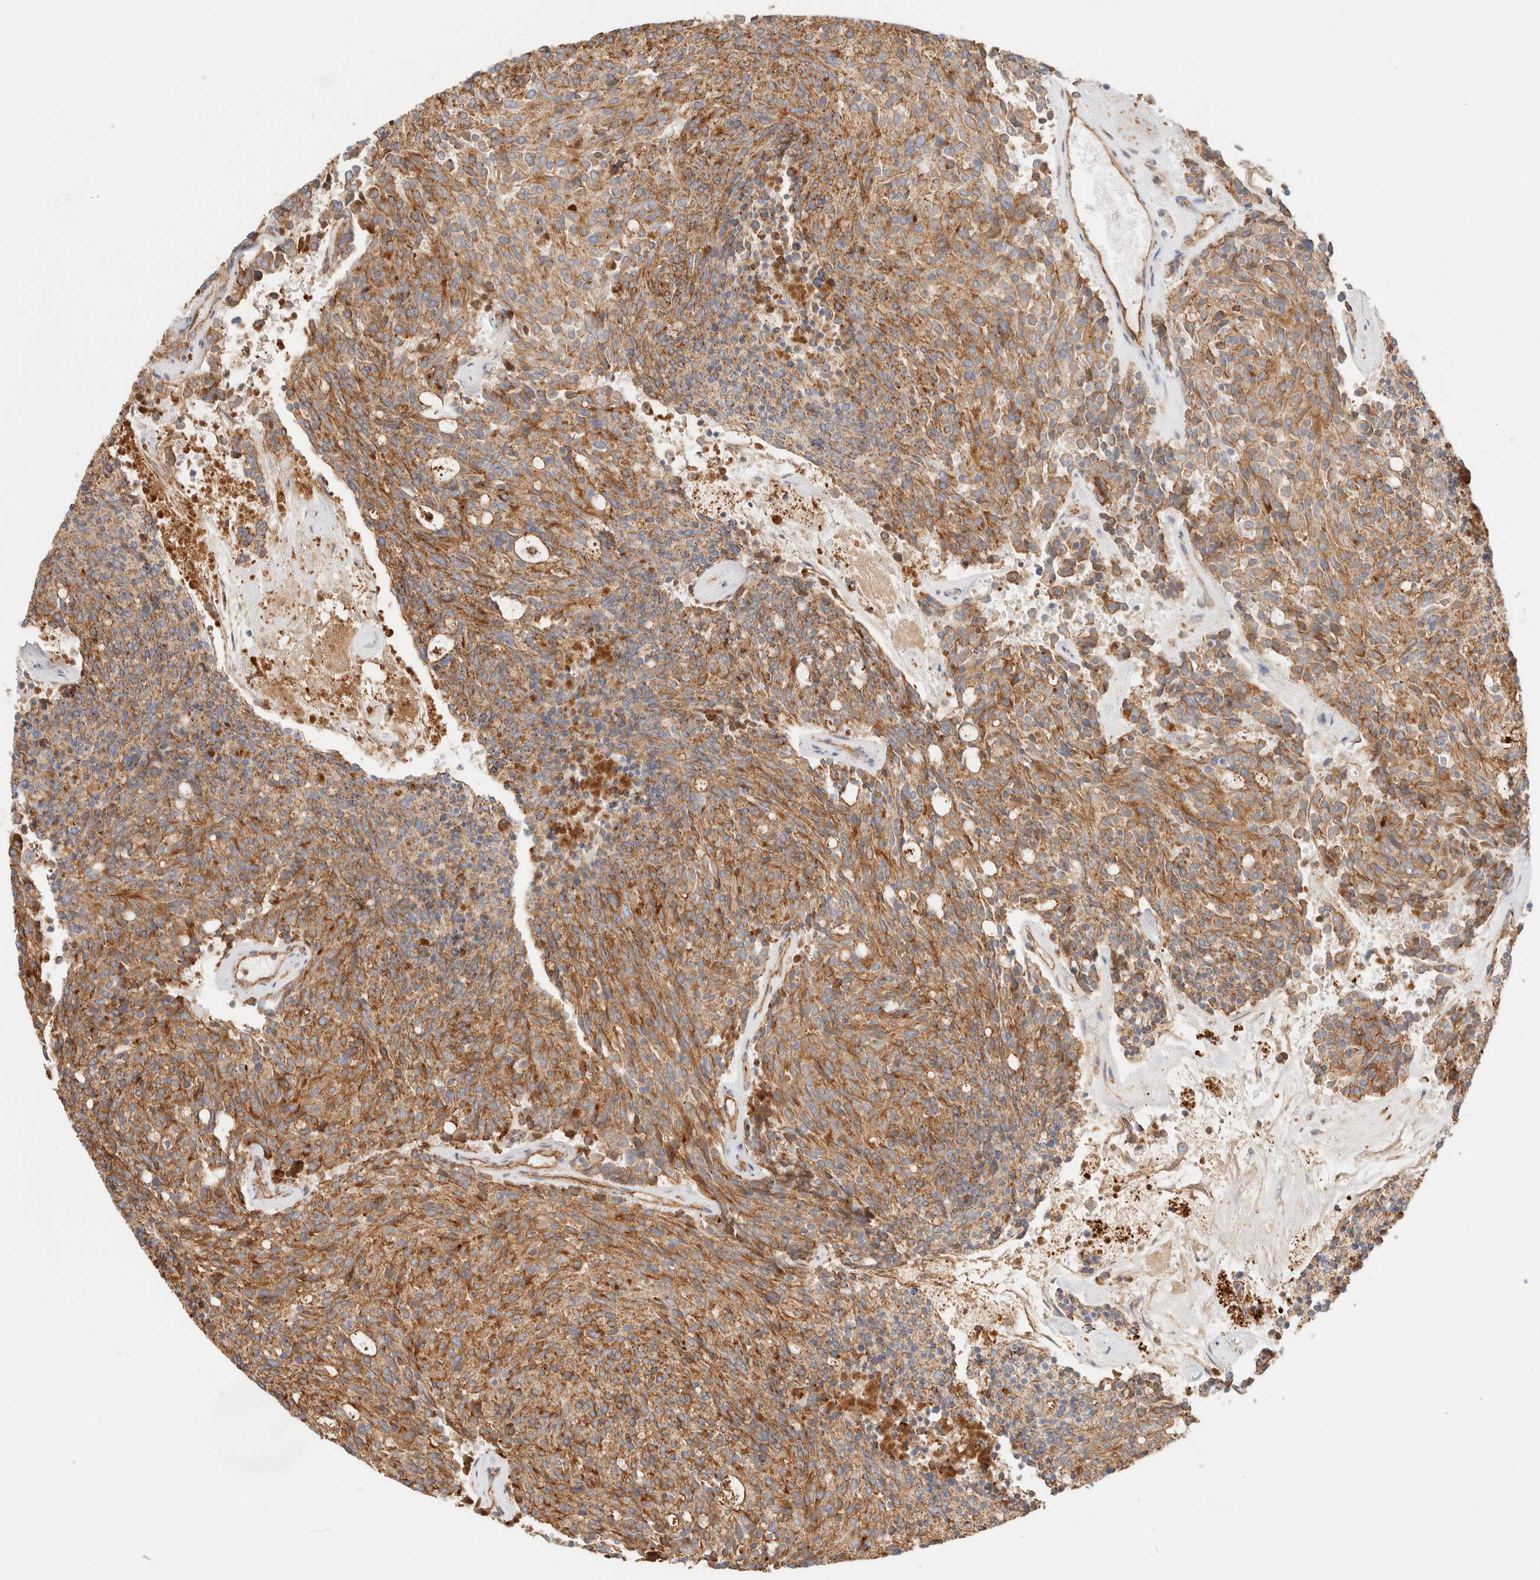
{"staining": {"intensity": "moderate", "quantity": ">75%", "location": "cytoplasmic/membranous"}, "tissue": "carcinoid", "cell_type": "Tumor cells", "image_type": "cancer", "snomed": [{"axis": "morphology", "description": "Carcinoid, malignant, NOS"}, {"axis": "topography", "description": "Pancreas"}], "caption": "Carcinoid (malignant) stained with DAB (3,3'-diaminobenzidine) immunohistochemistry (IHC) shows medium levels of moderate cytoplasmic/membranous staining in approximately >75% of tumor cells. Nuclei are stained in blue.", "gene": "CYB5R4", "patient": {"sex": "female", "age": 54}}